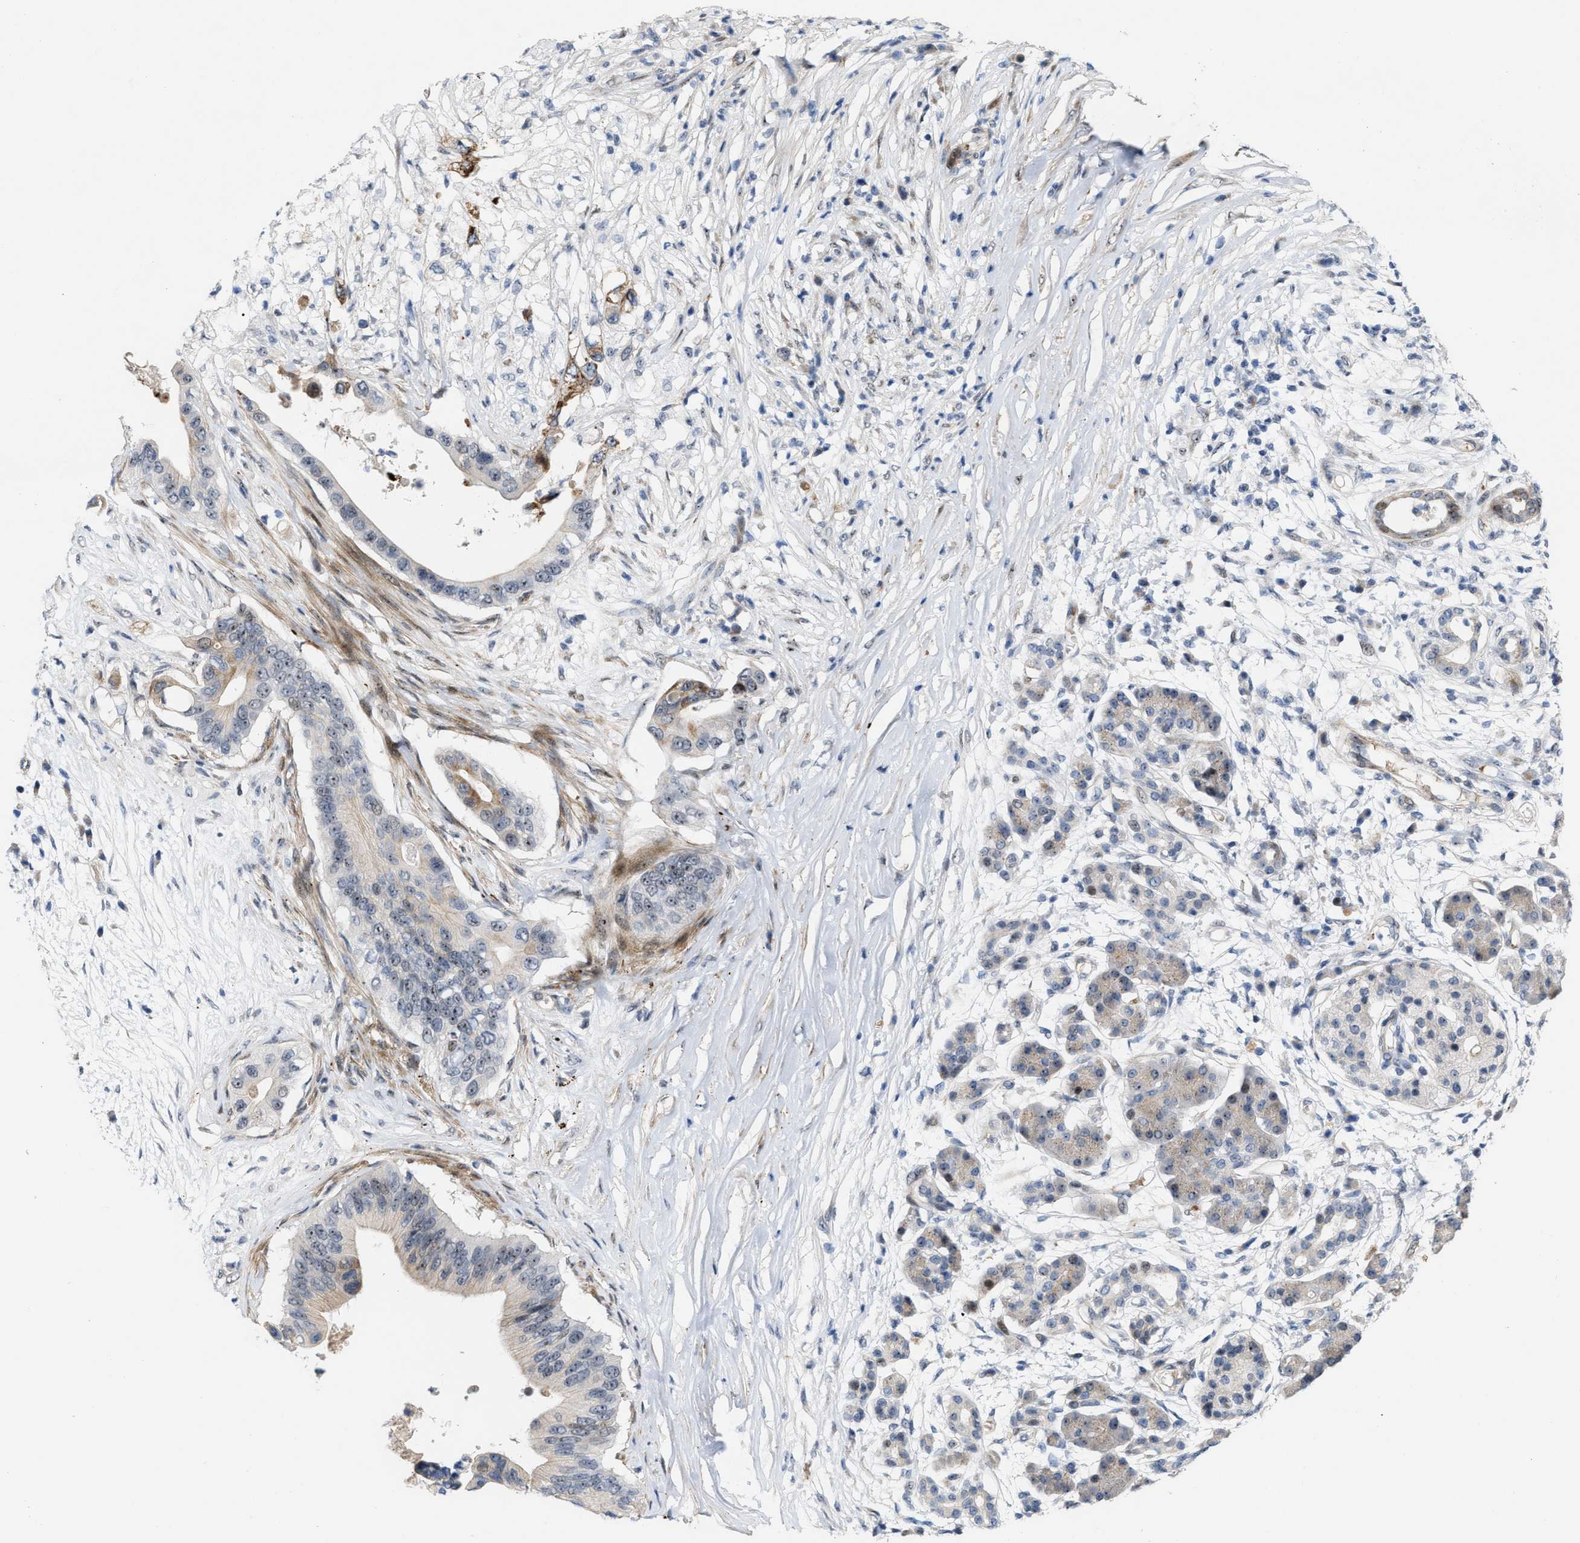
{"staining": {"intensity": "weak", "quantity": ">75%", "location": "nuclear"}, "tissue": "pancreatic cancer", "cell_type": "Tumor cells", "image_type": "cancer", "snomed": [{"axis": "morphology", "description": "Adenocarcinoma, NOS"}, {"axis": "topography", "description": "Pancreas"}], "caption": "Immunohistochemical staining of human pancreatic cancer (adenocarcinoma) shows weak nuclear protein expression in about >75% of tumor cells.", "gene": "POLR1F", "patient": {"sex": "male", "age": 77}}